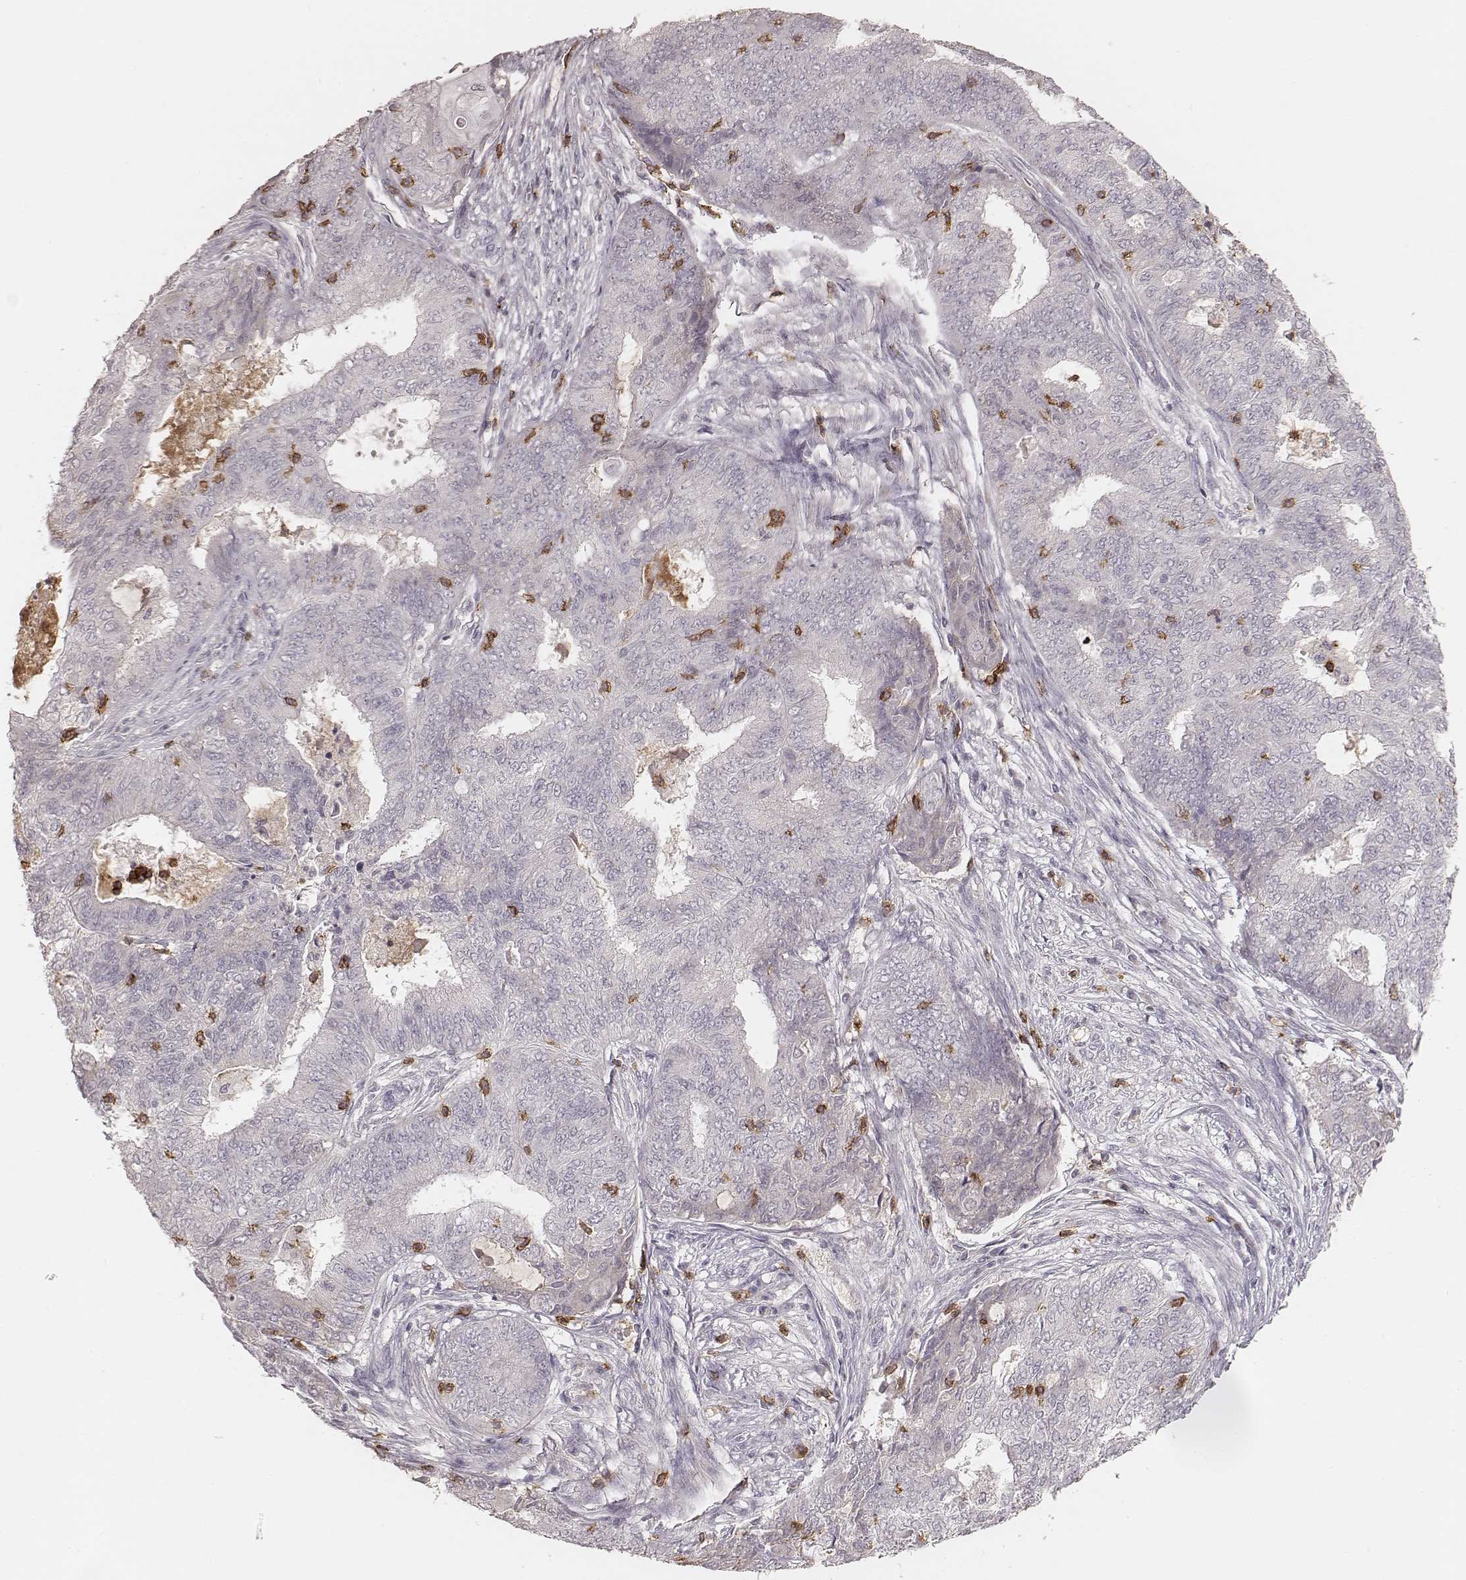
{"staining": {"intensity": "negative", "quantity": "none", "location": "none"}, "tissue": "endometrial cancer", "cell_type": "Tumor cells", "image_type": "cancer", "snomed": [{"axis": "morphology", "description": "Adenocarcinoma, NOS"}, {"axis": "topography", "description": "Endometrium"}], "caption": "DAB (3,3'-diaminobenzidine) immunohistochemical staining of human endometrial cancer (adenocarcinoma) exhibits no significant staining in tumor cells.", "gene": "CD8A", "patient": {"sex": "female", "age": 62}}